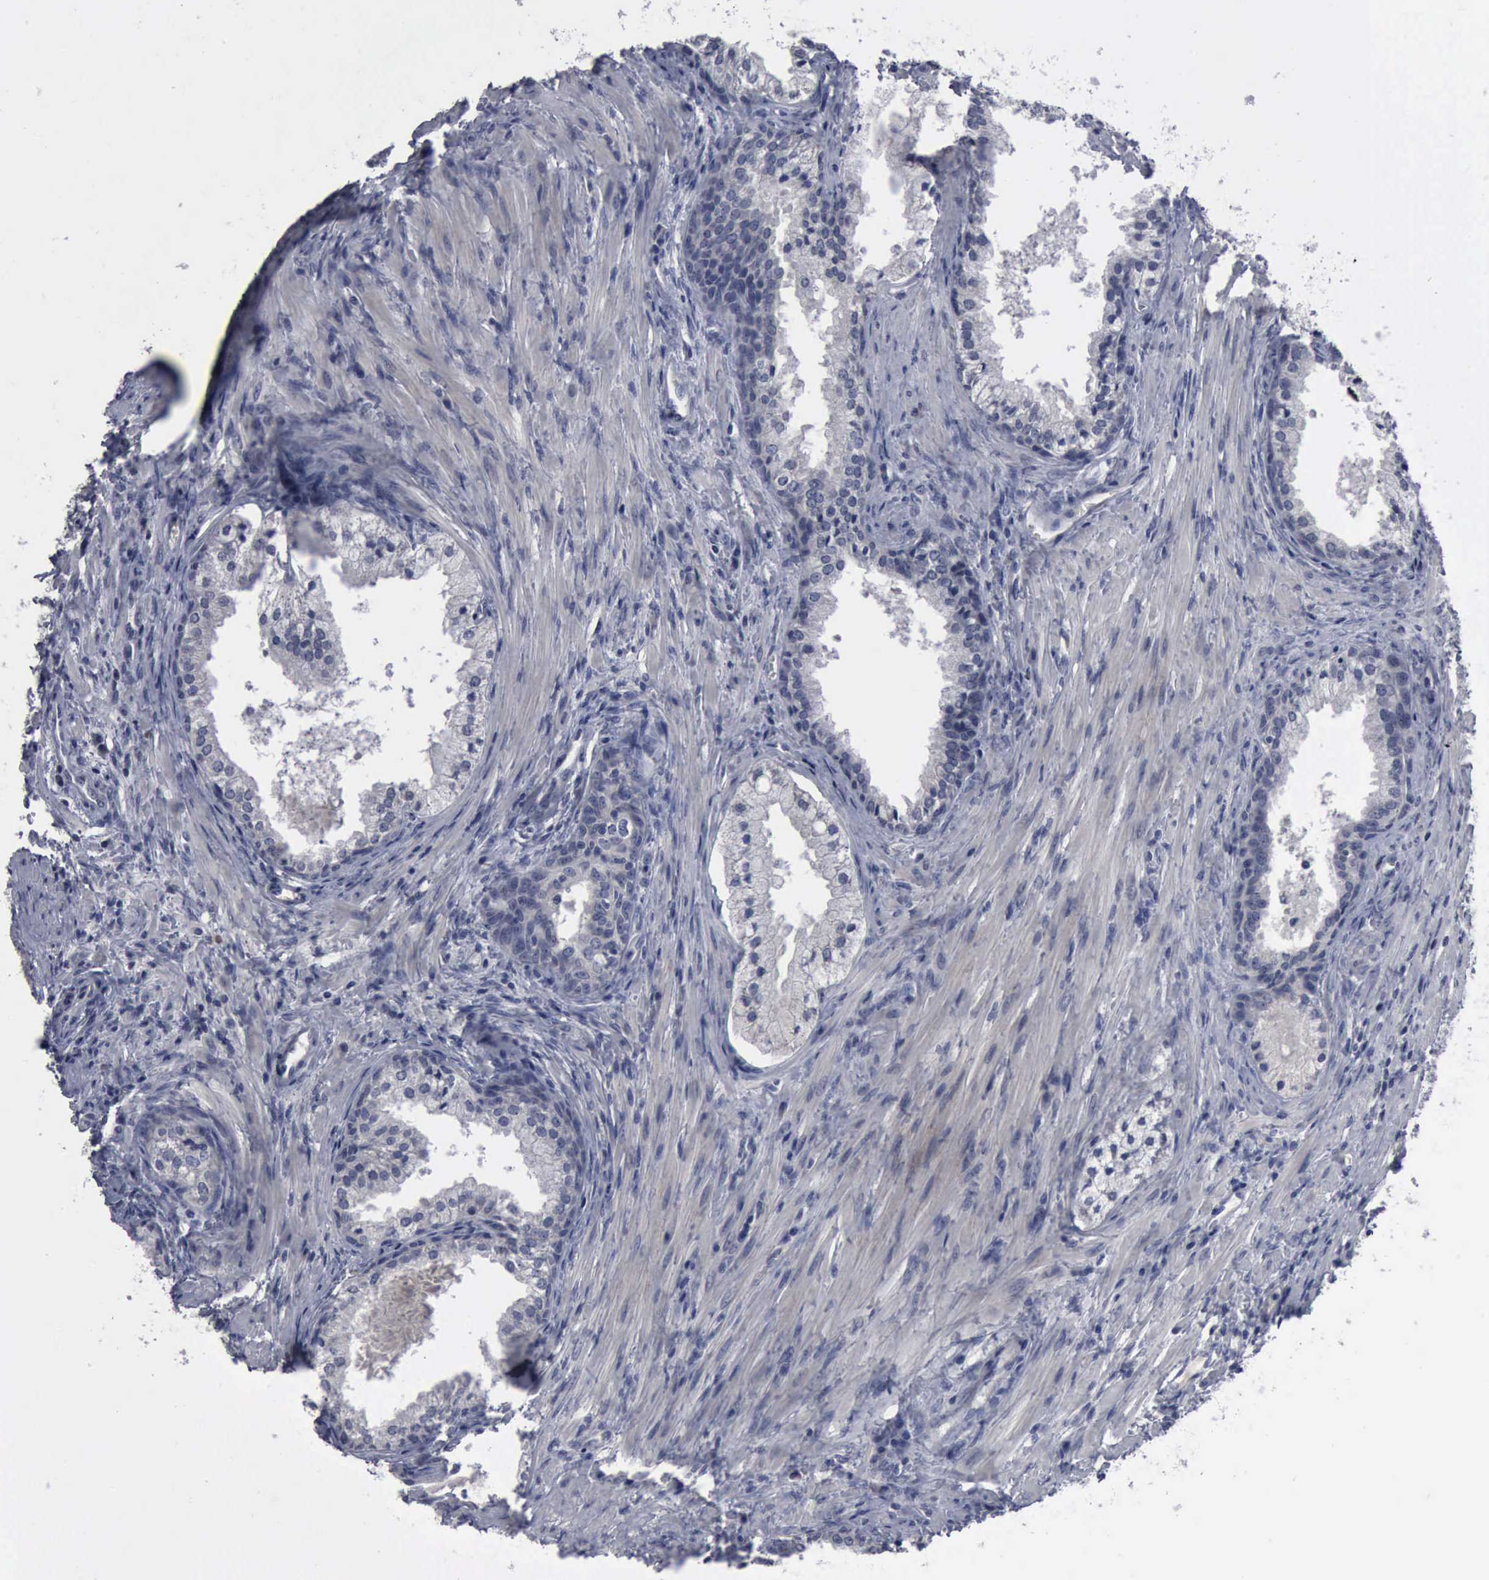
{"staining": {"intensity": "negative", "quantity": "none", "location": "none"}, "tissue": "prostate cancer", "cell_type": "Tumor cells", "image_type": "cancer", "snomed": [{"axis": "morphology", "description": "Adenocarcinoma, Medium grade"}, {"axis": "topography", "description": "Prostate"}], "caption": "Prostate cancer (medium-grade adenocarcinoma) was stained to show a protein in brown. There is no significant positivity in tumor cells.", "gene": "MYO18B", "patient": {"sex": "male", "age": 70}}